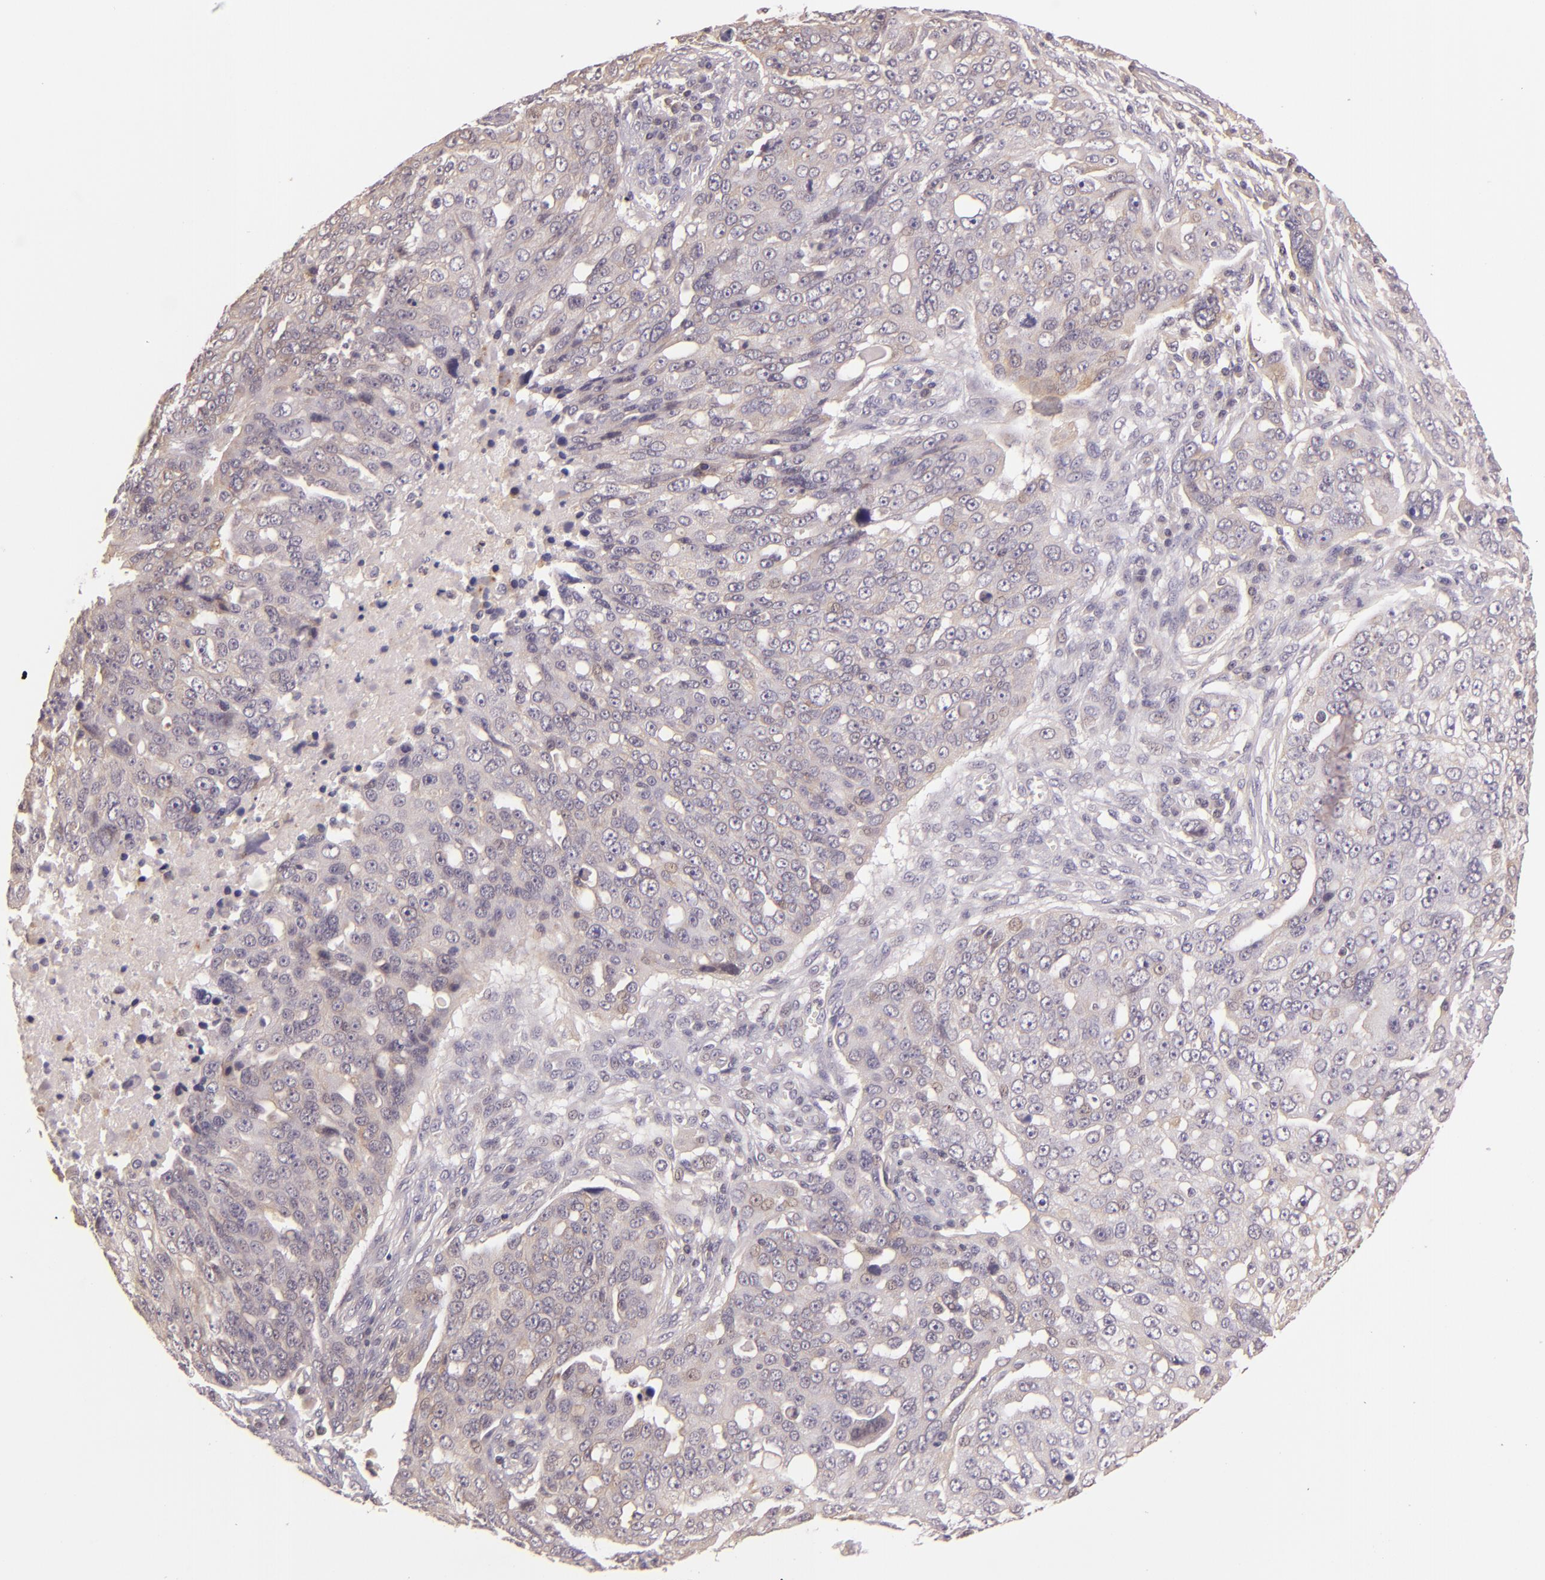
{"staining": {"intensity": "weak", "quantity": "<25%", "location": "cytoplasmic/membranous"}, "tissue": "ovarian cancer", "cell_type": "Tumor cells", "image_type": "cancer", "snomed": [{"axis": "morphology", "description": "Carcinoma, endometroid"}, {"axis": "topography", "description": "Ovary"}], "caption": "DAB (3,3'-diaminobenzidine) immunohistochemical staining of endometroid carcinoma (ovarian) demonstrates no significant positivity in tumor cells.", "gene": "ARMH4", "patient": {"sex": "female", "age": 75}}